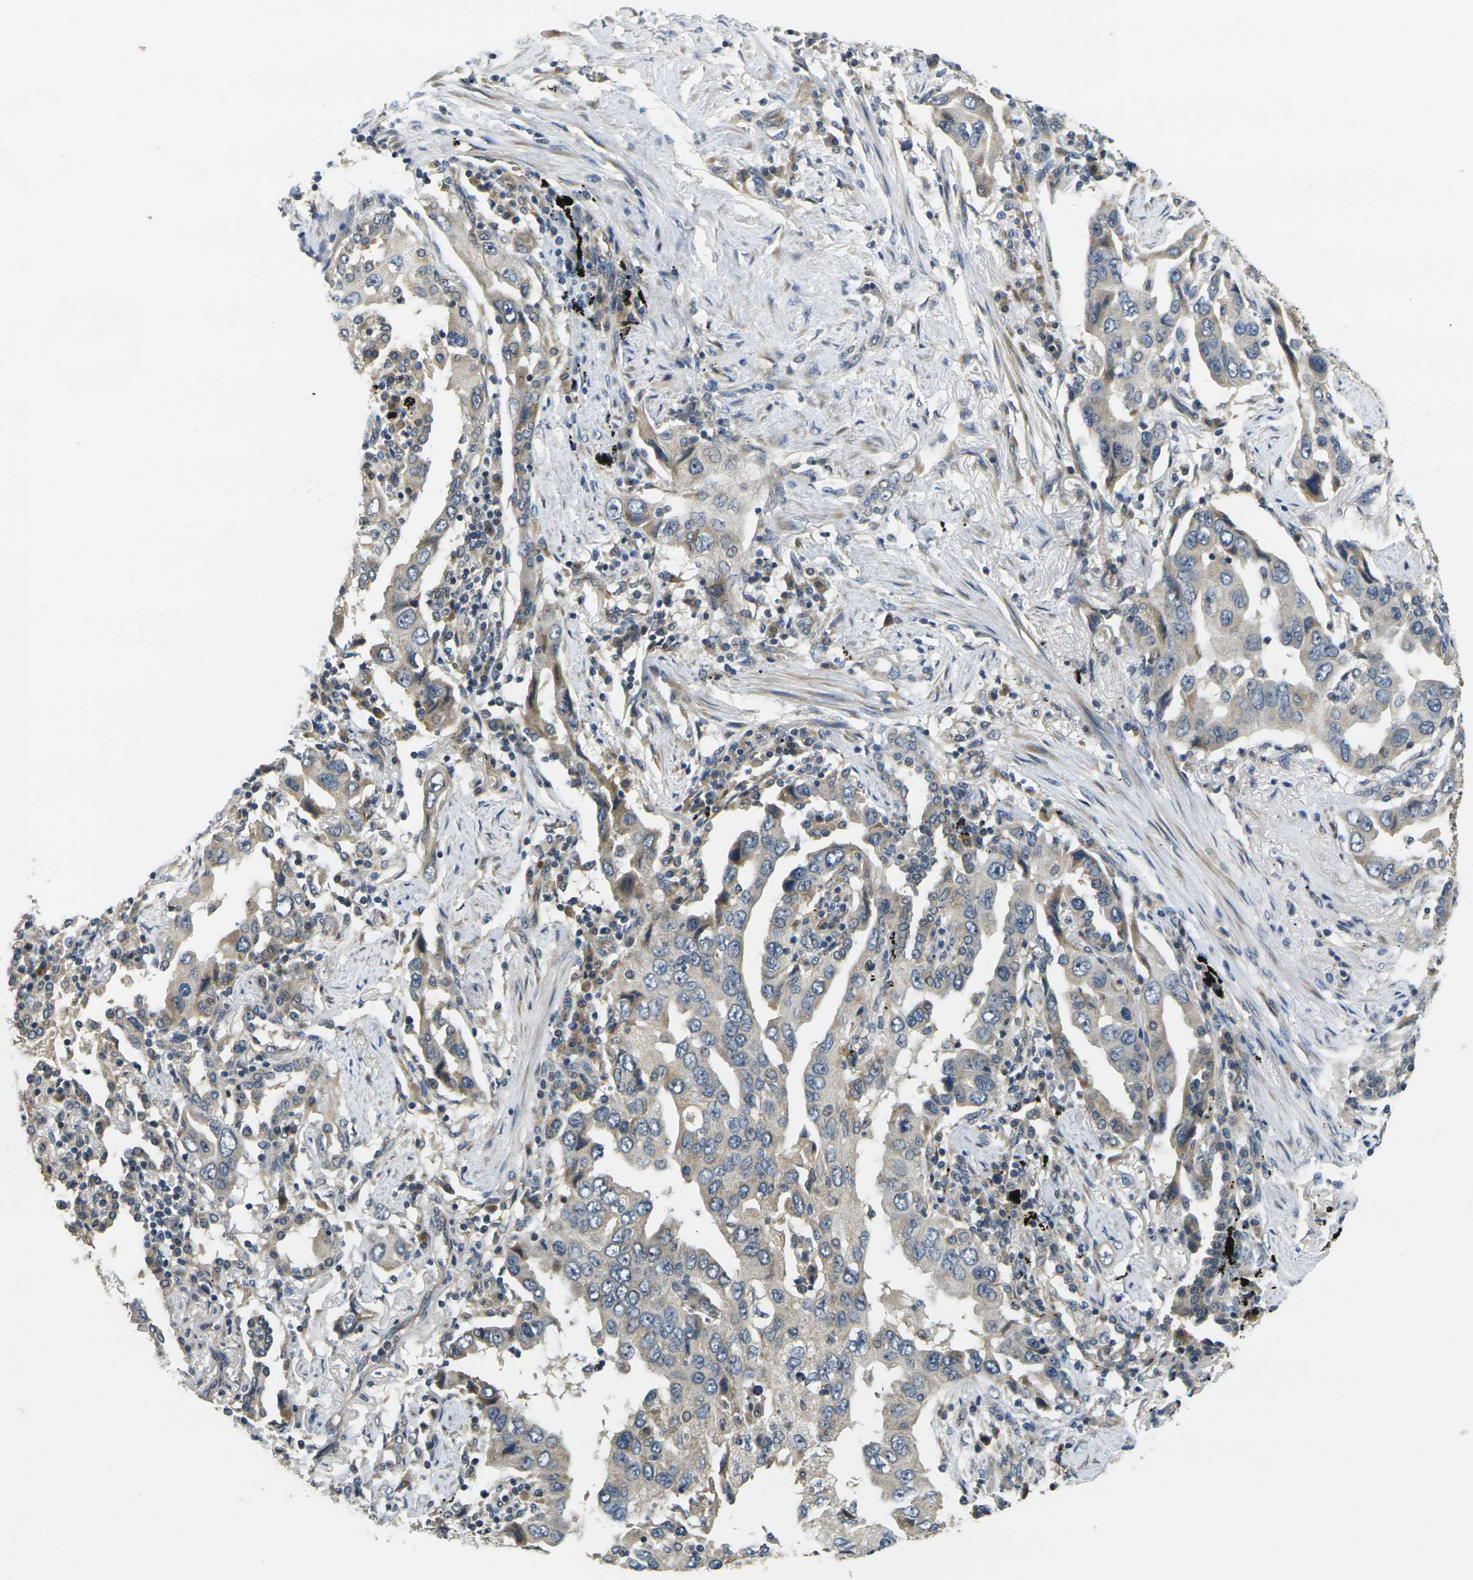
{"staining": {"intensity": "weak", "quantity": ">75%", "location": "cytoplasmic/membranous"}, "tissue": "lung cancer", "cell_type": "Tumor cells", "image_type": "cancer", "snomed": [{"axis": "morphology", "description": "Adenocarcinoma, NOS"}, {"axis": "topography", "description": "Lung"}], "caption": "High-magnification brightfield microscopy of adenocarcinoma (lung) stained with DAB (brown) and counterstained with hematoxylin (blue). tumor cells exhibit weak cytoplasmic/membranous positivity is present in approximately>75% of cells. (Stains: DAB (3,3'-diaminobenzidine) in brown, nuclei in blue, Microscopy: brightfield microscopy at high magnification).", "gene": "MINAR2", "patient": {"sex": "female", "age": 65}}